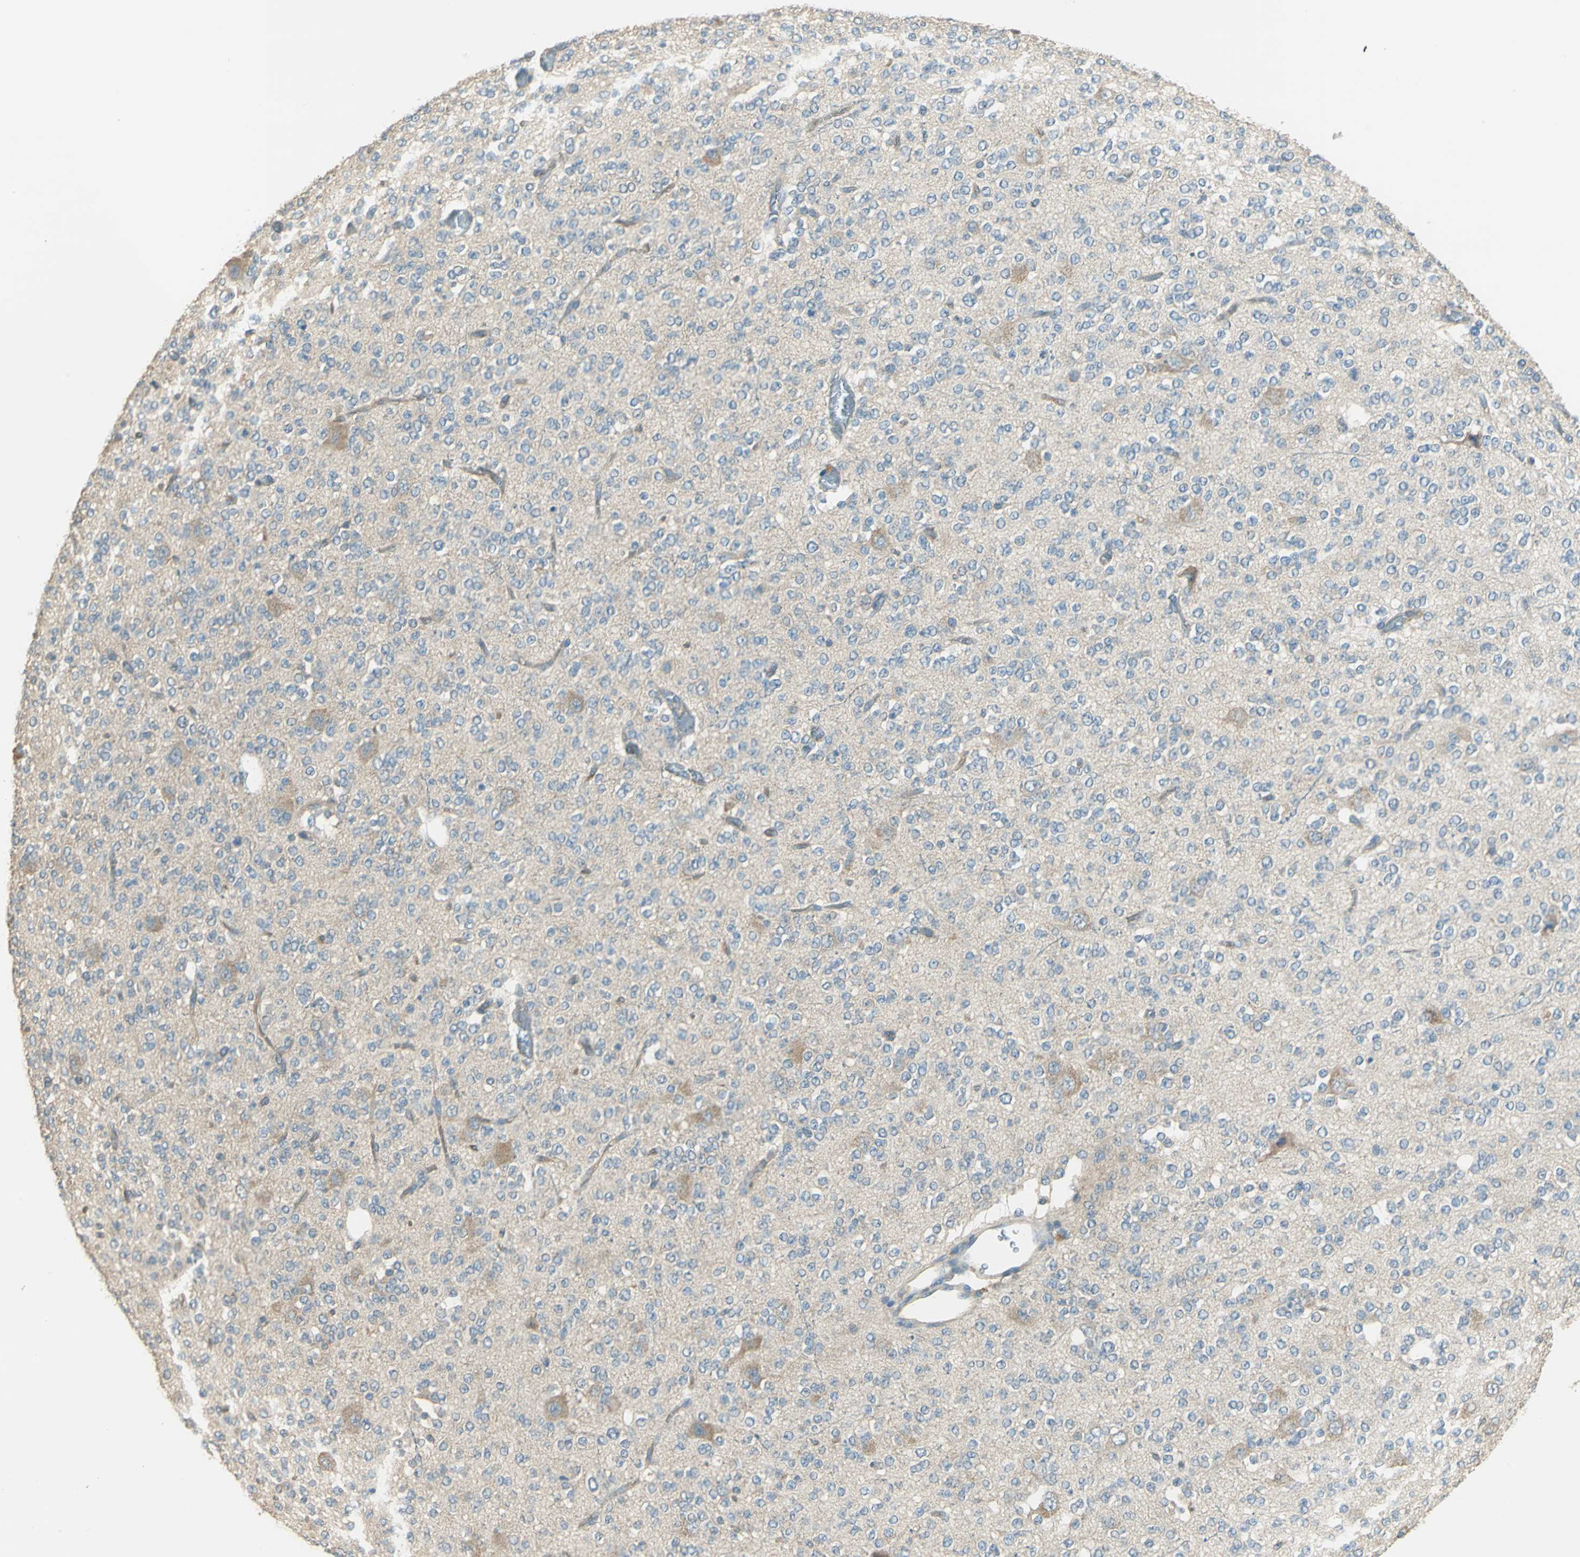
{"staining": {"intensity": "weak", "quantity": "25%-75%", "location": "cytoplasmic/membranous"}, "tissue": "glioma", "cell_type": "Tumor cells", "image_type": "cancer", "snomed": [{"axis": "morphology", "description": "Glioma, malignant, Low grade"}, {"axis": "topography", "description": "Brain"}], "caption": "Malignant glioma (low-grade) was stained to show a protein in brown. There is low levels of weak cytoplasmic/membranous expression in about 25%-75% of tumor cells. (Stains: DAB (3,3'-diaminobenzidine) in brown, nuclei in blue, Microscopy: brightfield microscopy at high magnification).", "gene": "SHC2", "patient": {"sex": "male", "age": 38}}